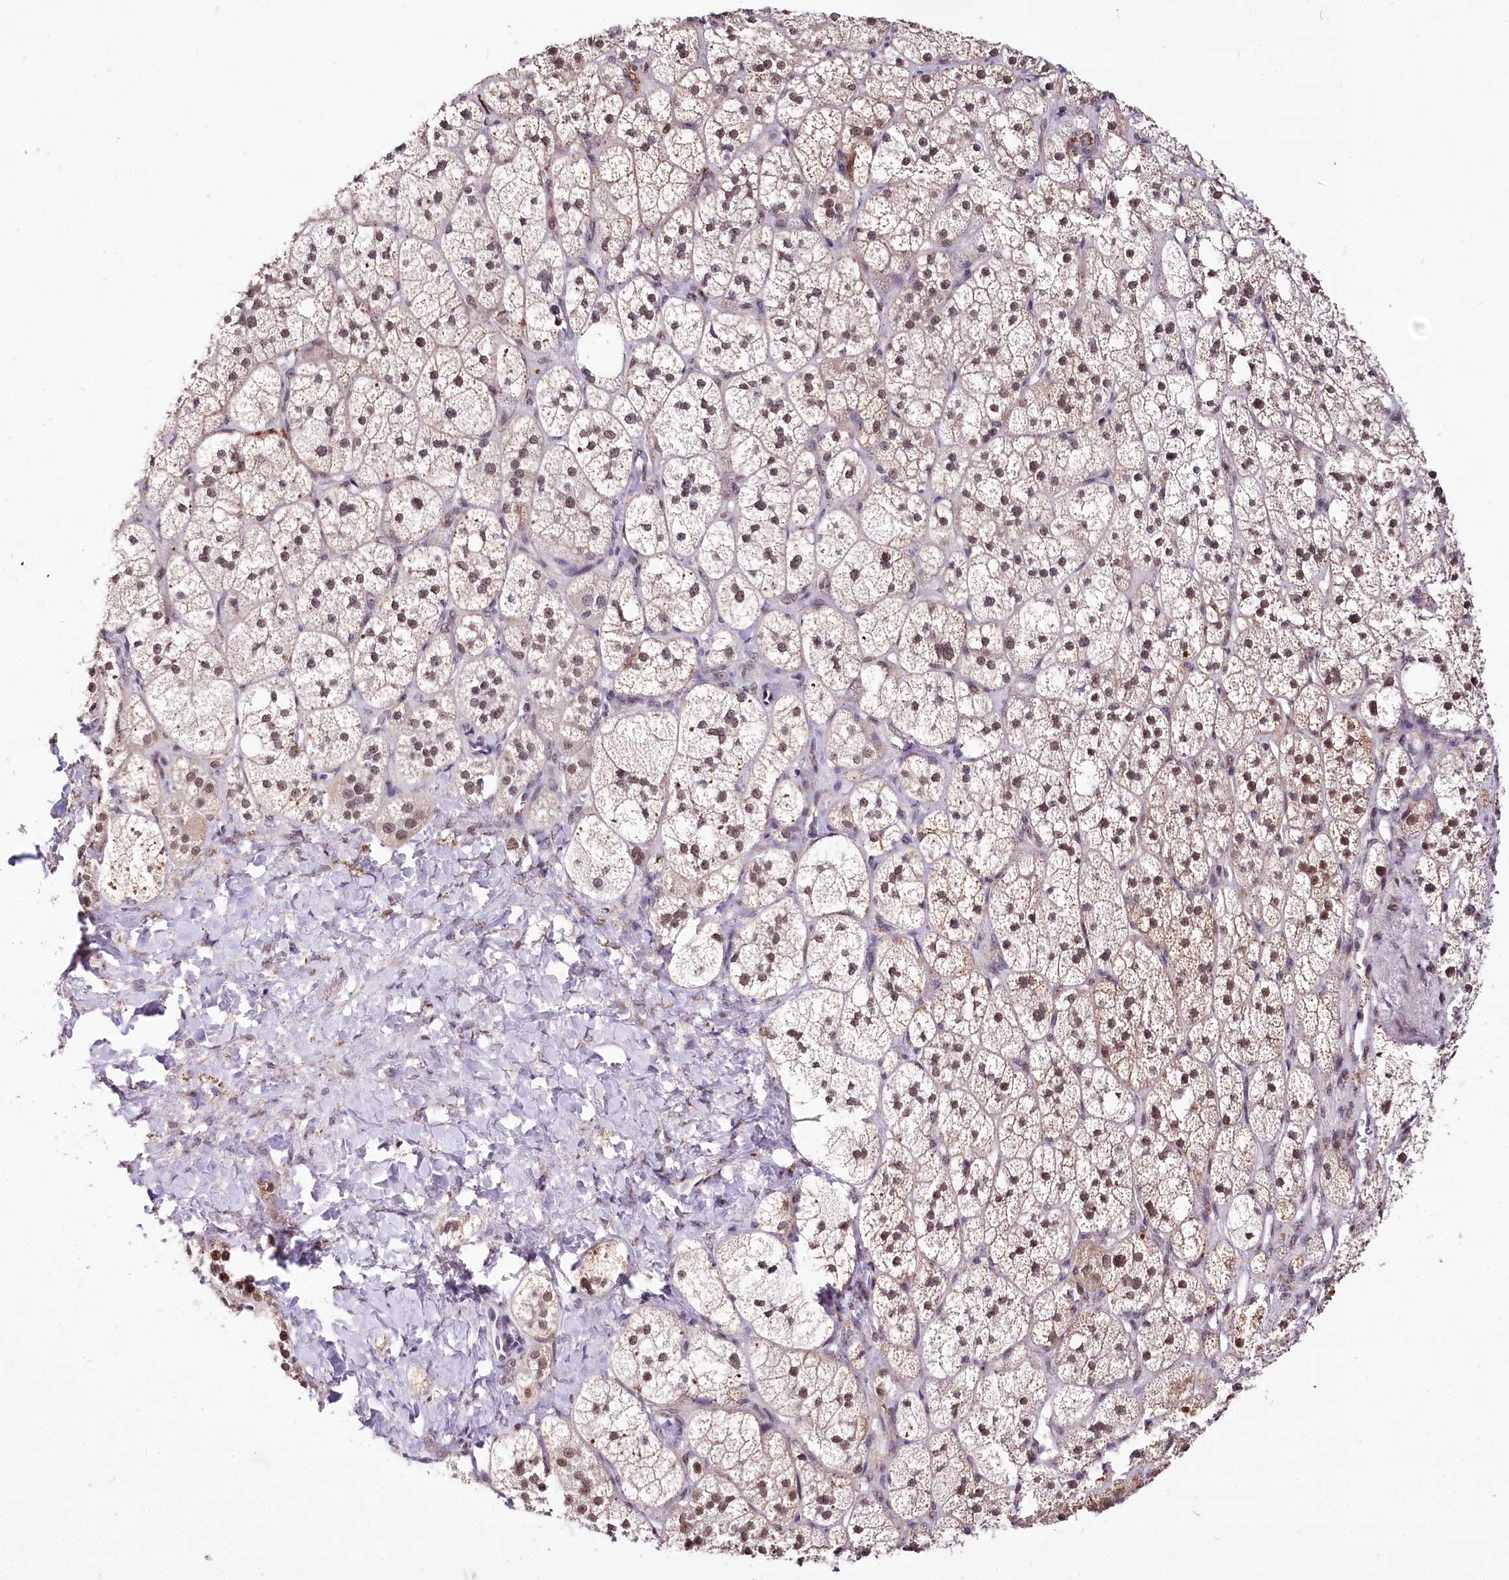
{"staining": {"intensity": "moderate", "quantity": "25%-75%", "location": "cytoplasmic/membranous,nuclear"}, "tissue": "adrenal gland", "cell_type": "Glandular cells", "image_type": "normal", "snomed": [{"axis": "morphology", "description": "Normal tissue, NOS"}, {"axis": "topography", "description": "Adrenal gland"}], "caption": "A brown stain labels moderate cytoplasmic/membranous,nuclear positivity of a protein in glandular cells of benign adrenal gland. (Brightfield microscopy of DAB IHC at high magnification).", "gene": "POLA2", "patient": {"sex": "male", "age": 61}}